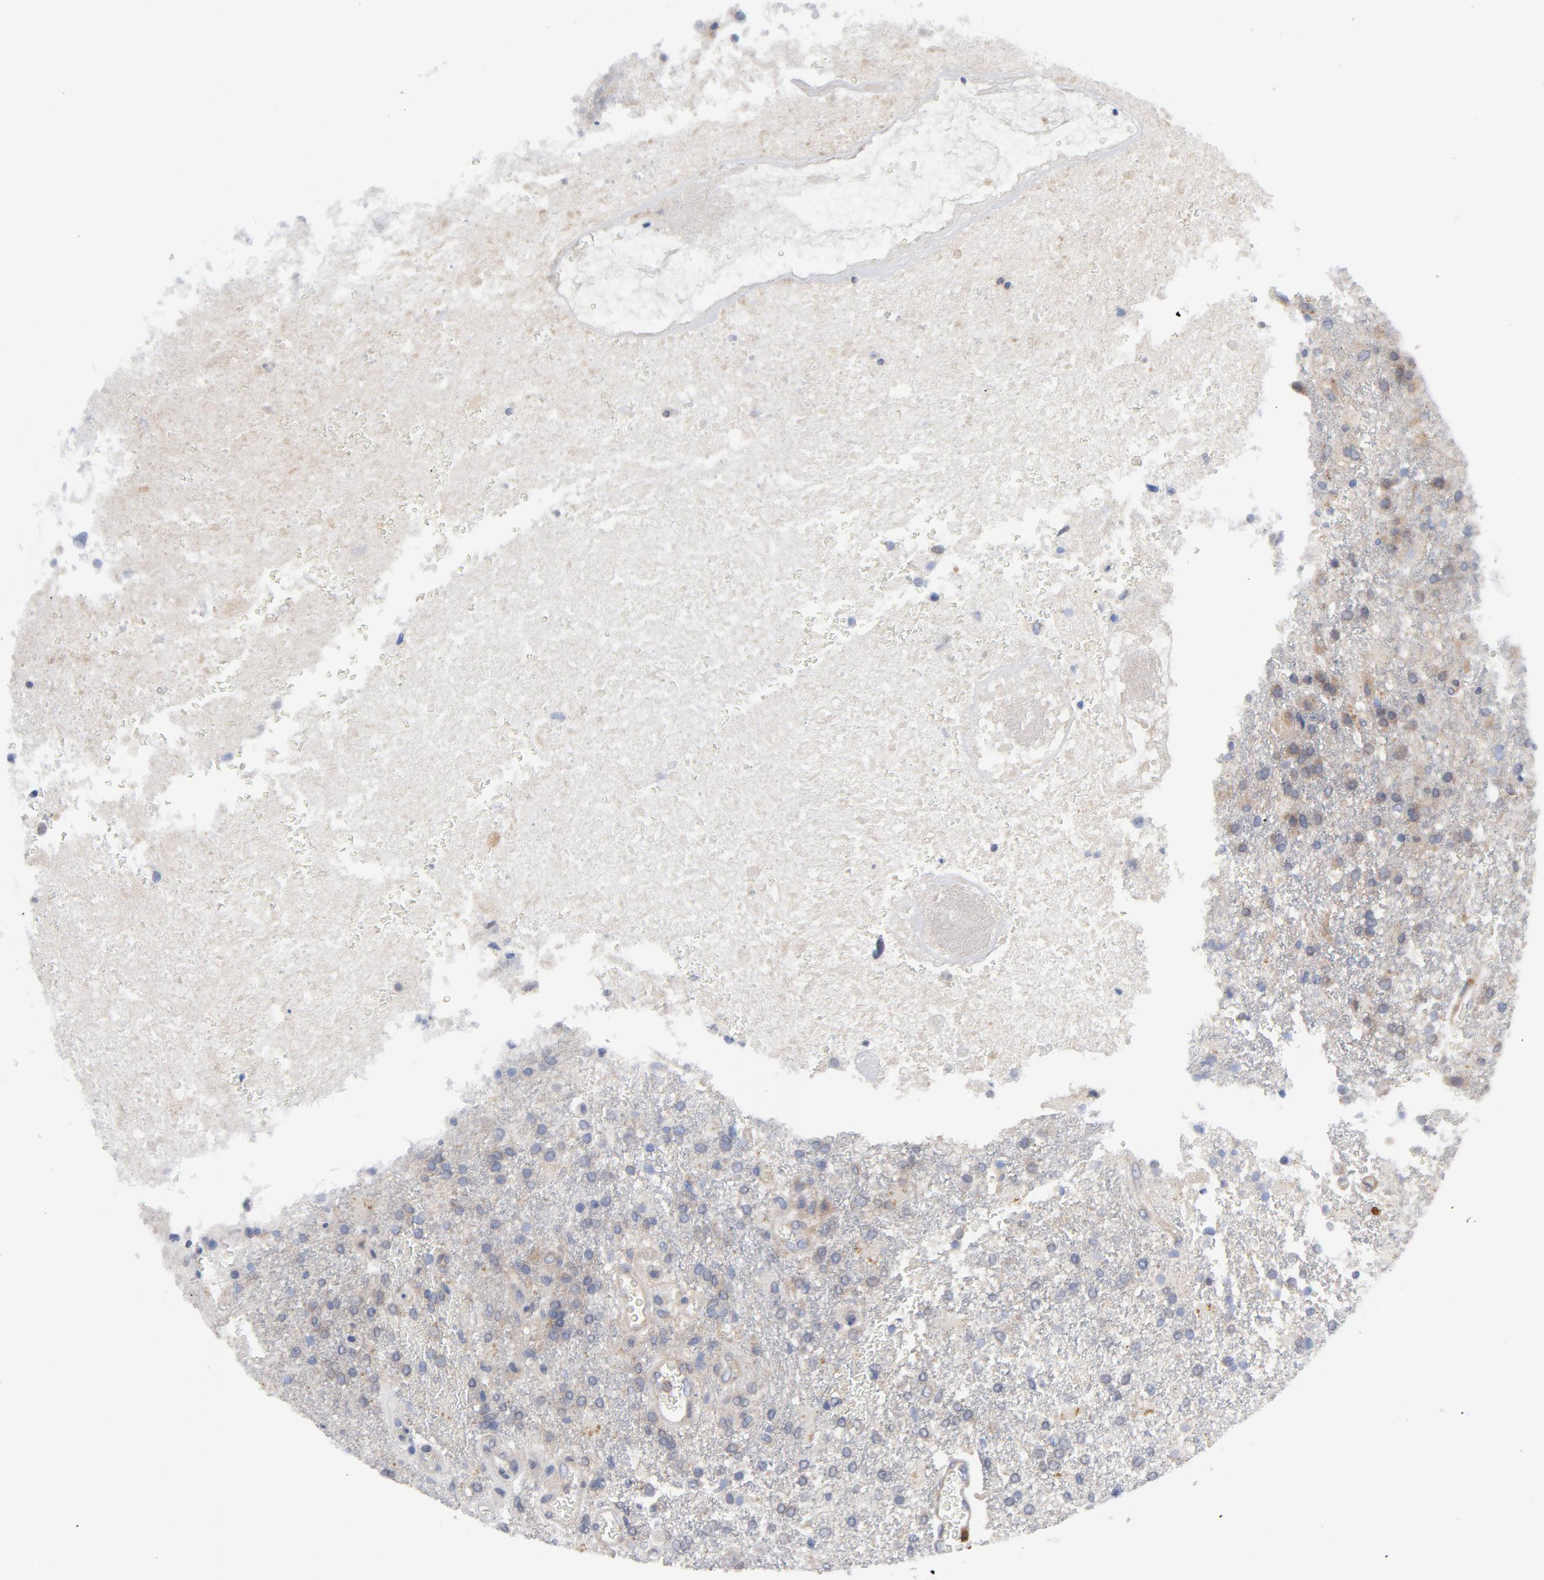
{"staining": {"intensity": "weak", "quantity": "25%-75%", "location": "cytoplasmic/membranous"}, "tissue": "glioma", "cell_type": "Tumor cells", "image_type": "cancer", "snomed": [{"axis": "morphology", "description": "Glioma, malignant, High grade"}, {"axis": "topography", "description": "Cerebral cortex"}], "caption": "Malignant glioma (high-grade) stained with a protein marker demonstrates weak staining in tumor cells.", "gene": "TRADD", "patient": {"sex": "male", "age": 79}}